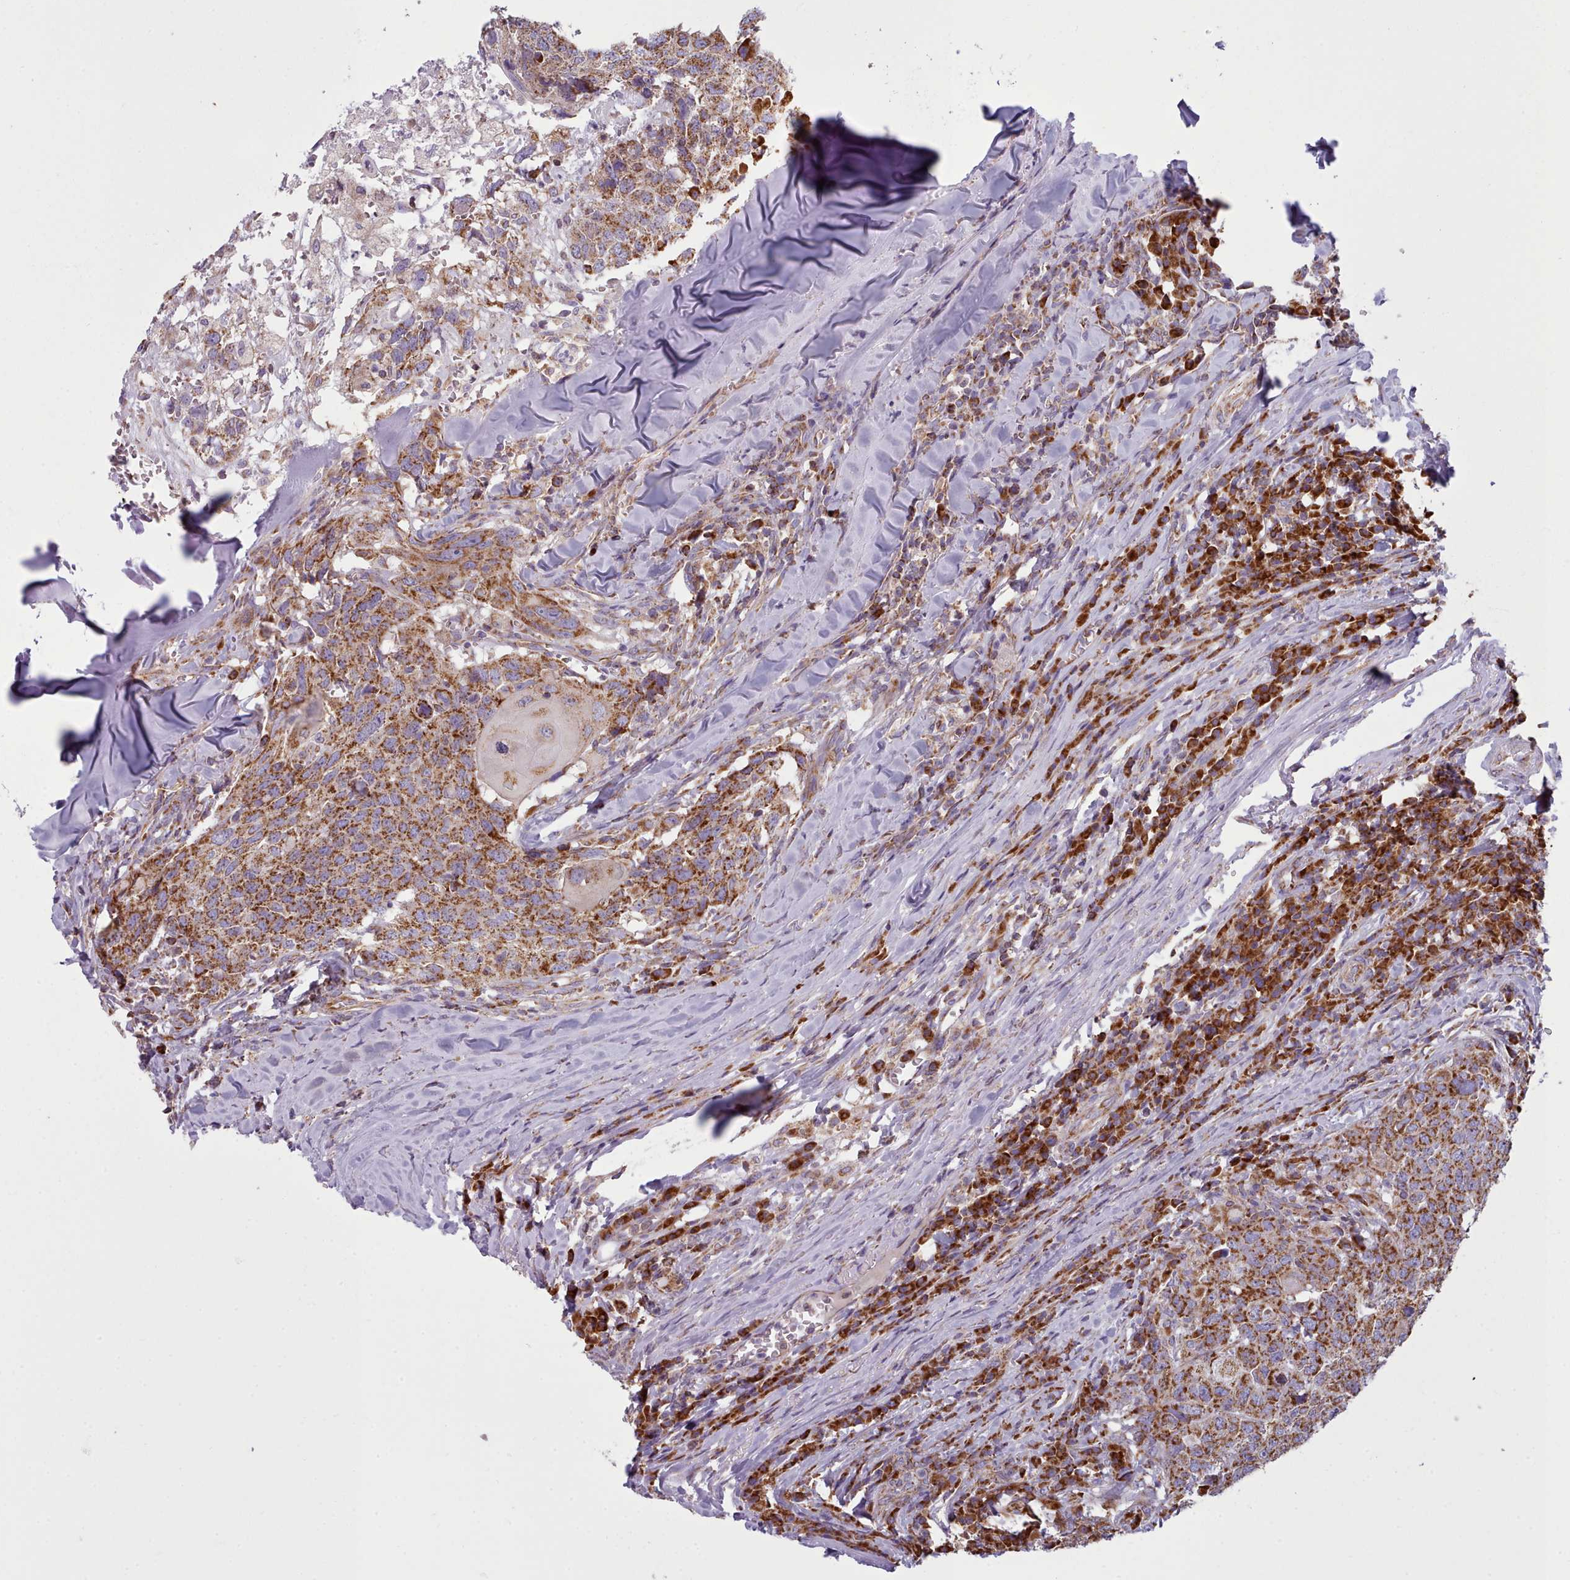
{"staining": {"intensity": "strong", "quantity": ">75%", "location": "cytoplasmic/membranous"}, "tissue": "head and neck cancer", "cell_type": "Tumor cells", "image_type": "cancer", "snomed": [{"axis": "morphology", "description": "Normal tissue, NOS"}, {"axis": "morphology", "description": "Squamous cell carcinoma, NOS"}, {"axis": "topography", "description": "Skeletal muscle"}, {"axis": "topography", "description": "Vascular tissue"}, {"axis": "topography", "description": "Peripheral nerve tissue"}, {"axis": "topography", "description": "Head-Neck"}], "caption": "IHC (DAB) staining of human squamous cell carcinoma (head and neck) reveals strong cytoplasmic/membranous protein staining in approximately >75% of tumor cells. (DAB (3,3'-diaminobenzidine) = brown stain, brightfield microscopy at high magnification).", "gene": "SRP54", "patient": {"sex": "male", "age": 66}}